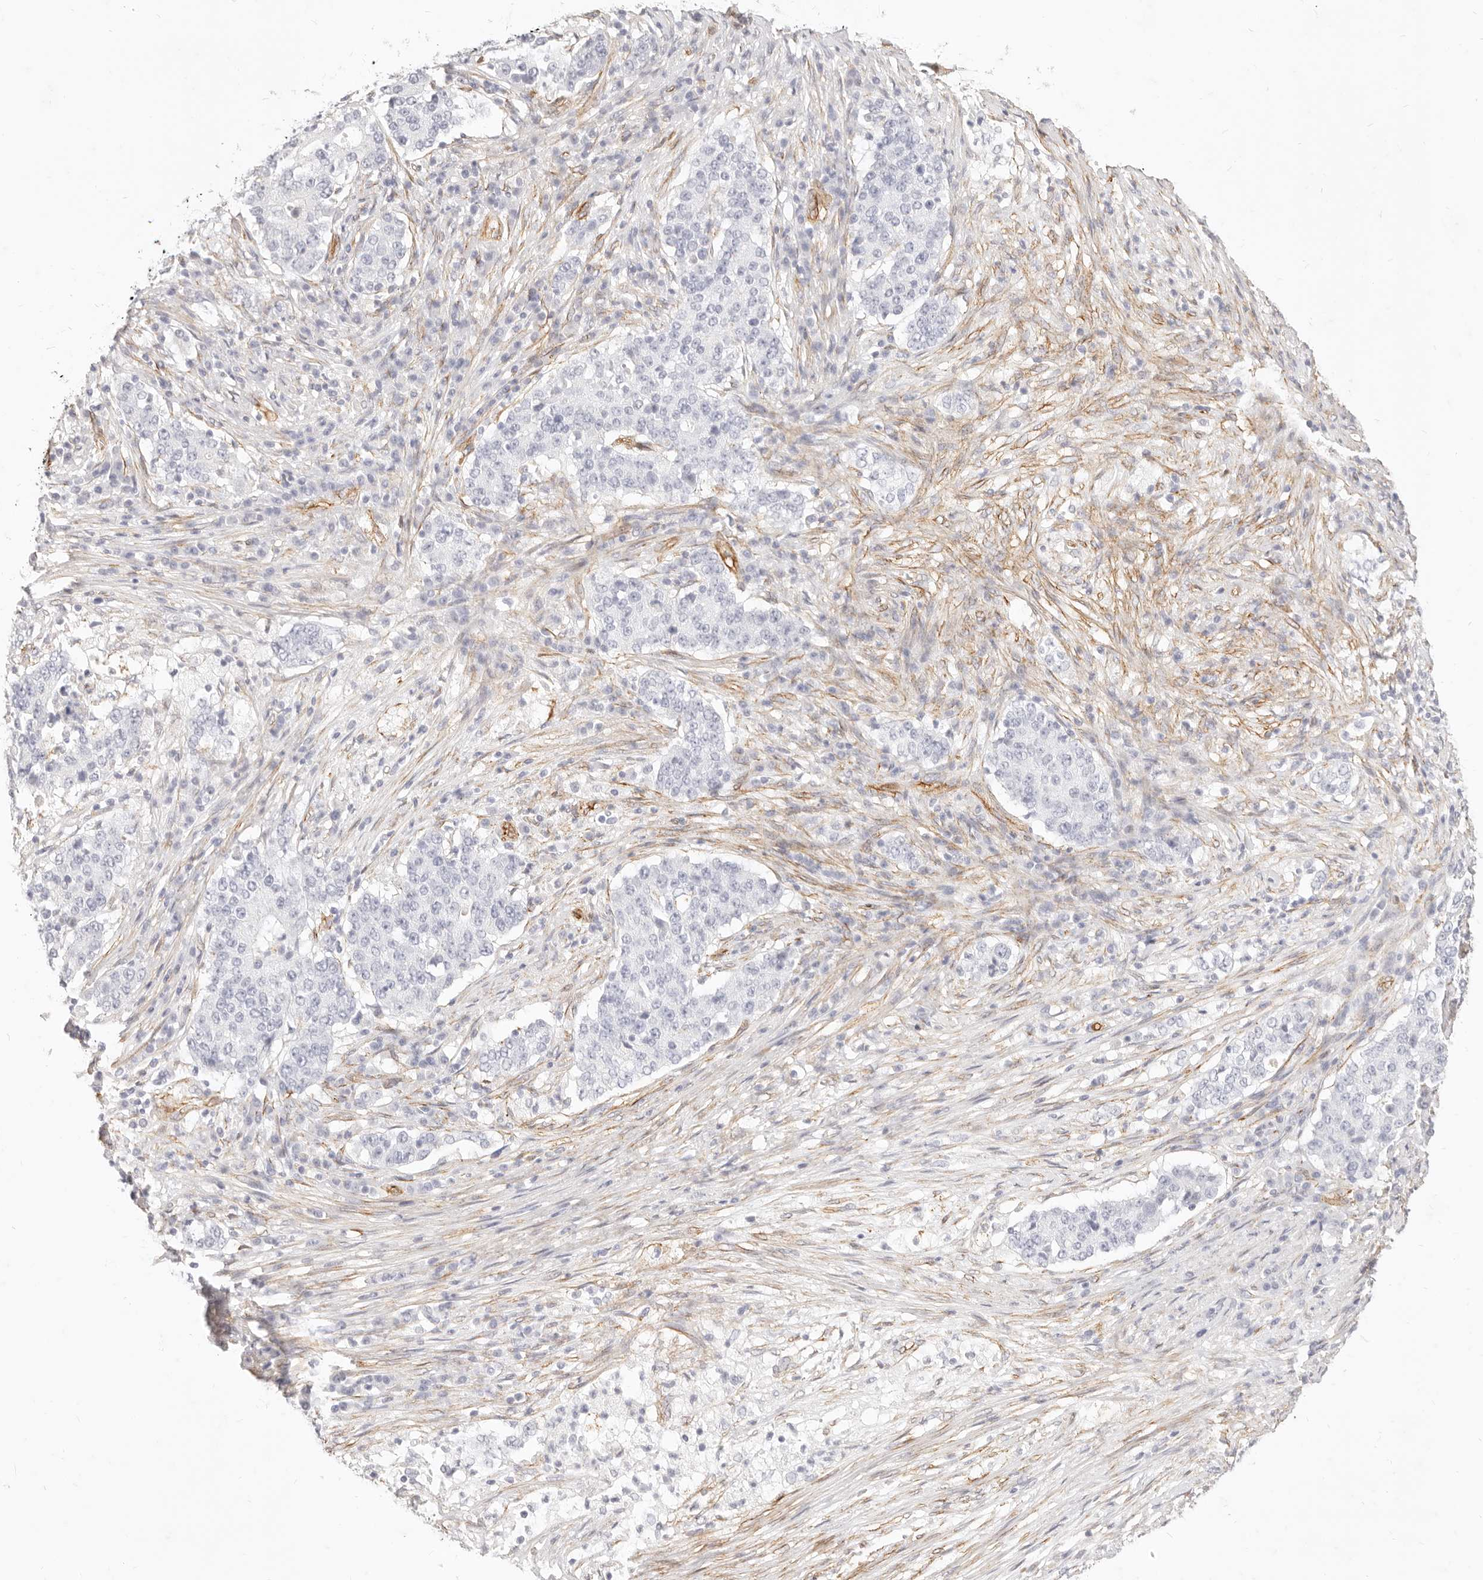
{"staining": {"intensity": "negative", "quantity": "none", "location": "none"}, "tissue": "stomach cancer", "cell_type": "Tumor cells", "image_type": "cancer", "snomed": [{"axis": "morphology", "description": "Adenocarcinoma, NOS"}, {"axis": "topography", "description": "Stomach"}], "caption": "IHC micrograph of neoplastic tissue: human stomach adenocarcinoma stained with DAB shows no significant protein staining in tumor cells.", "gene": "NUS1", "patient": {"sex": "male", "age": 59}}